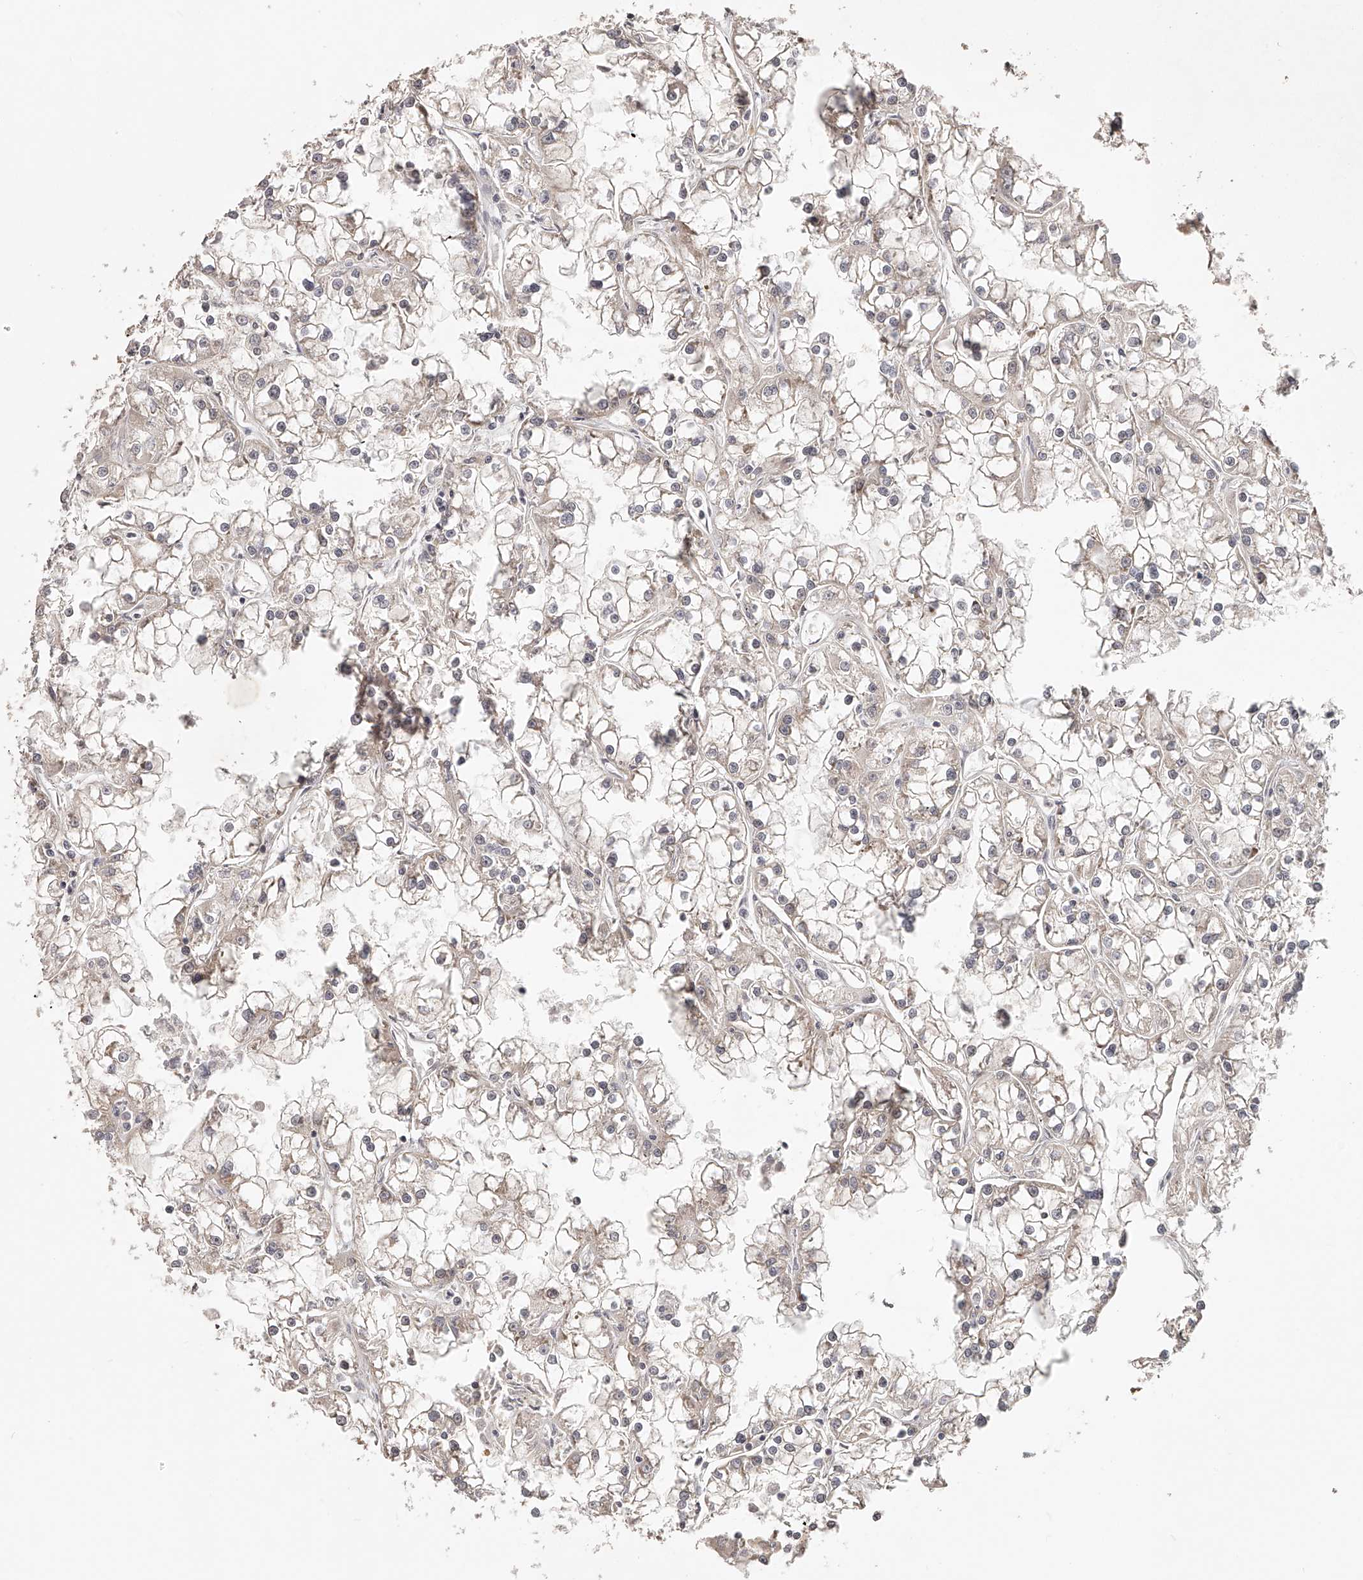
{"staining": {"intensity": "negative", "quantity": "none", "location": "none"}, "tissue": "renal cancer", "cell_type": "Tumor cells", "image_type": "cancer", "snomed": [{"axis": "morphology", "description": "Adenocarcinoma, NOS"}, {"axis": "topography", "description": "Kidney"}], "caption": "Immunohistochemistry of human renal adenocarcinoma exhibits no expression in tumor cells.", "gene": "ZNF582", "patient": {"sex": "female", "age": 52}}